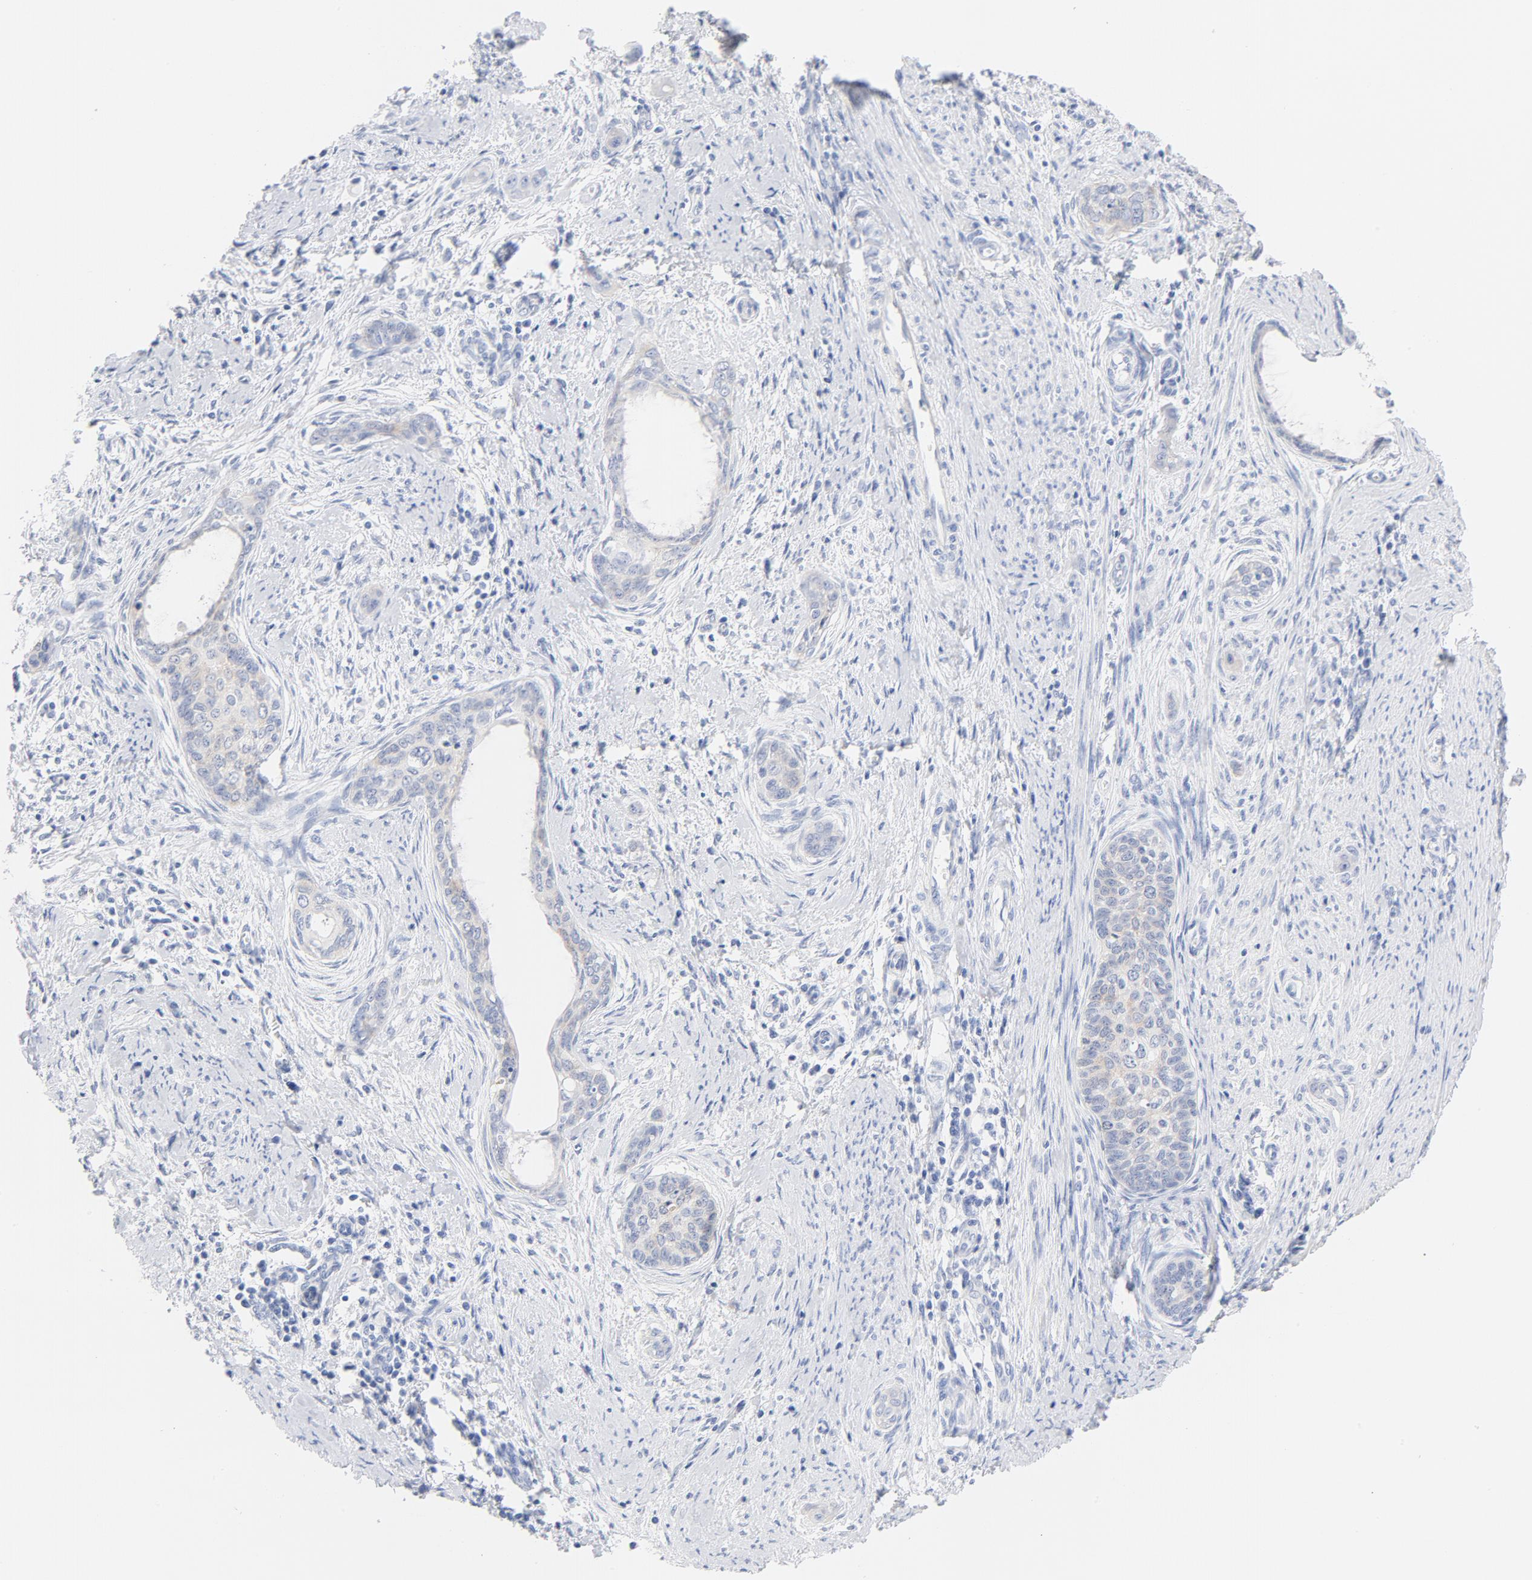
{"staining": {"intensity": "negative", "quantity": "none", "location": "none"}, "tissue": "cervical cancer", "cell_type": "Tumor cells", "image_type": "cancer", "snomed": [{"axis": "morphology", "description": "Squamous cell carcinoma, NOS"}, {"axis": "topography", "description": "Cervix"}], "caption": "High magnification brightfield microscopy of squamous cell carcinoma (cervical) stained with DAB (brown) and counterstained with hematoxylin (blue): tumor cells show no significant staining.", "gene": "FGFR3", "patient": {"sex": "female", "age": 33}}